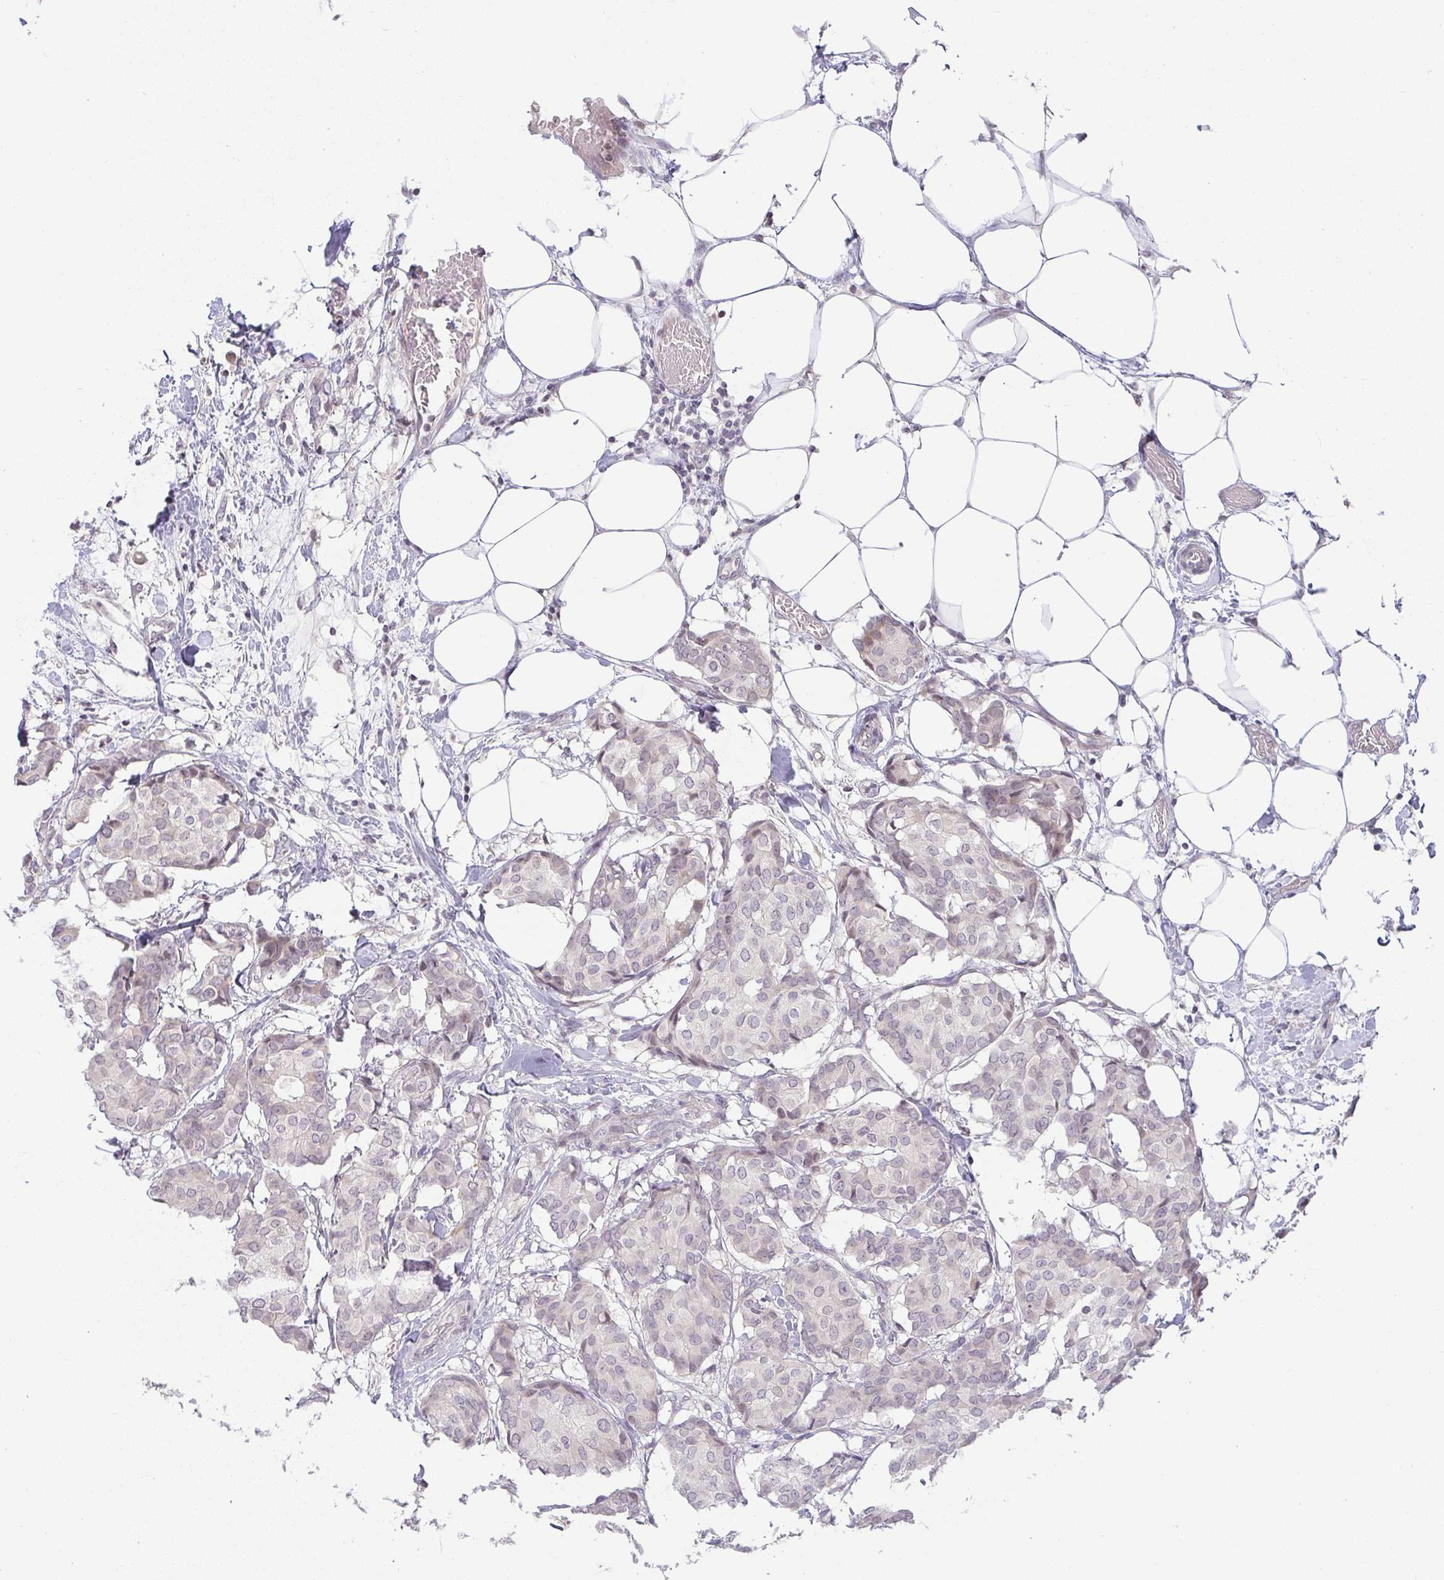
{"staining": {"intensity": "negative", "quantity": "none", "location": "none"}, "tissue": "breast cancer", "cell_type": "Tumor cells", "image_type": "cancer", "snomed": [{"axis": "morphology", "description": "Duct carcinoma"}, {"axis": "topography", "description": "Breast"}], "caption": "Immunohistochemical staining of human breast cancer (infiltrating ductal carcinoma) exhibits no significant staining in tumor cells.", "gene": "CACNA1S", "patient": {"sex": "female", "age": 75}}